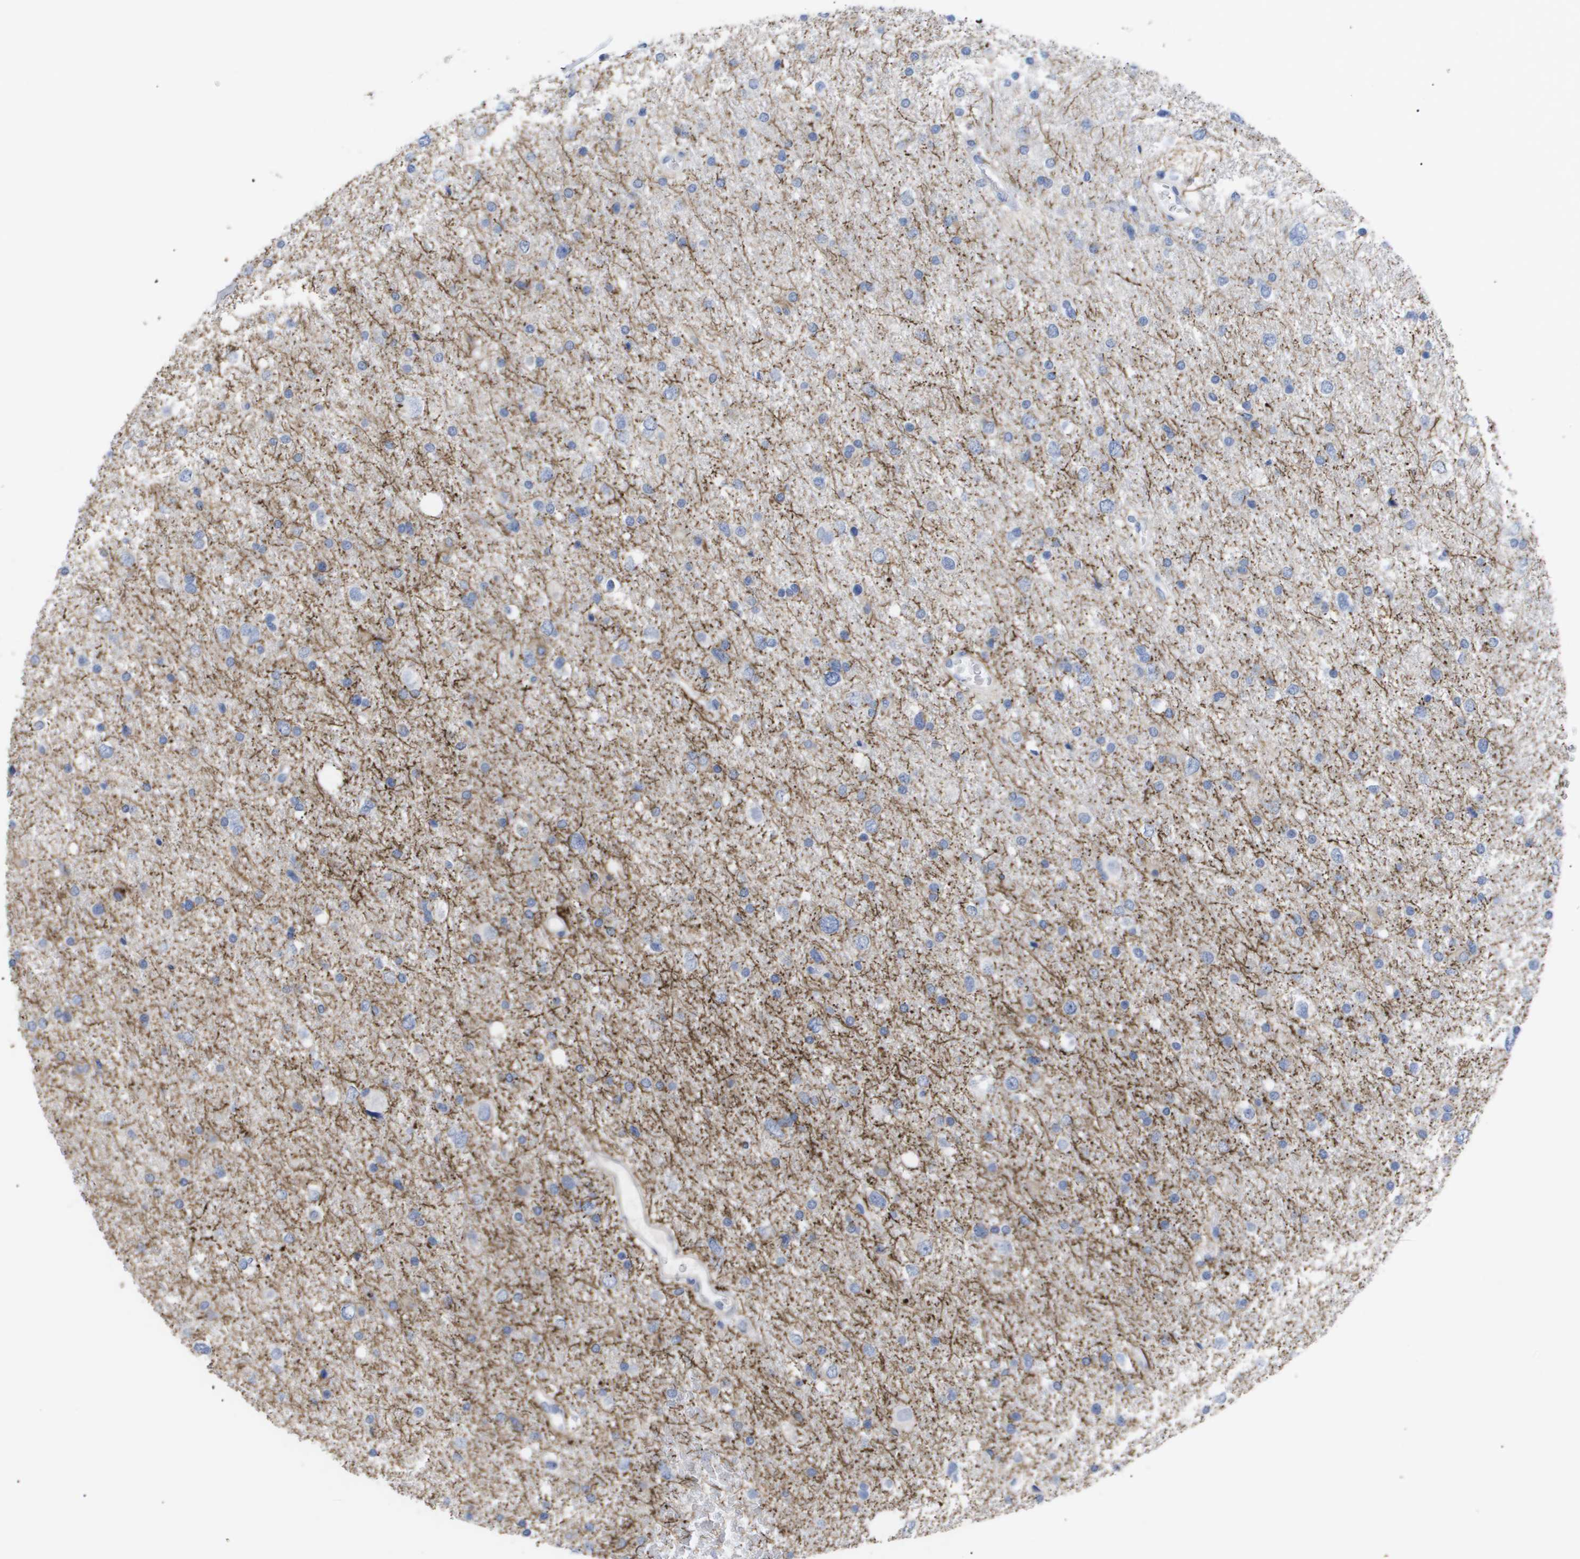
{"staining": {"intensity": "strong", "quantity": "<25%", "location": "cytoplasmic/membranous"}, "tissue": "glioma", "cell_type": "Tumor cells", "image_type": "cancer", "snomed": [{"axis": "morphology", "description": "Glioma, malignant, Low grade"}, {"axis": "topography", "description": "Brain"}], "caption": "Immunohistochemistry (IHC) (DAB) staining of glioma exhibits strong cytoplasmic/membranous protein staining in about <25% of tumor cells. (IHC, brightfield microscopy, high magnification).", "gene": "CAV3", "patient": {"sex": "female", "age": 37}}